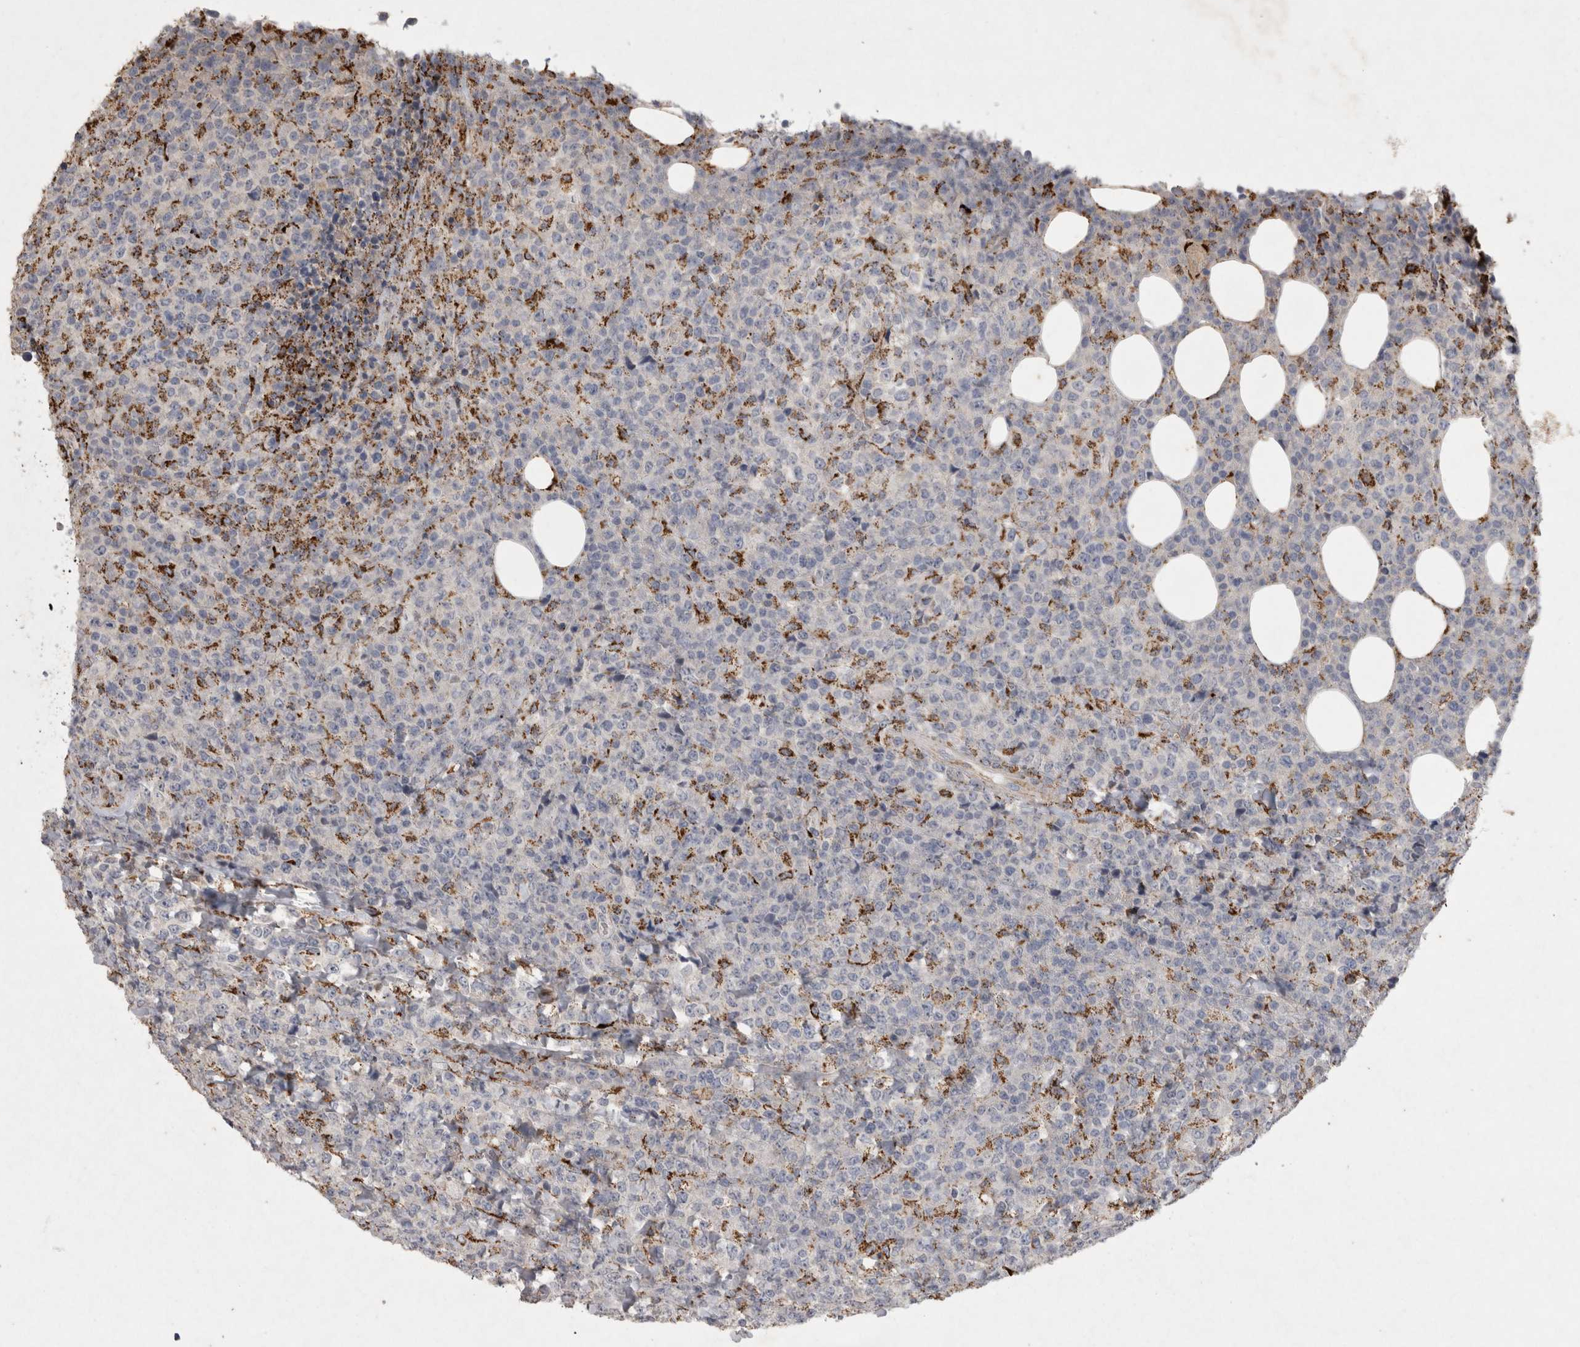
{"staining": {"intensity": "negative", "quantity": "none", "location": "none"}, "tissue": "lymphoma", "cell_type": "Tumor cells", "image_type": "cancer", "snomed": [{"axis": "morphology", "description": "Malignant lymphoma, non-Hodgkin's type, High grade"}, {"axis": "topography", "description": "Lymph node"}], "caption": "The histopathology image demonstrates no significant positivity in tumor cells of high-grade malignant lymphoma, non-Hodgkin's type.", "gene": "DKK3", "patient": {"sex": "male", "age": 13}}